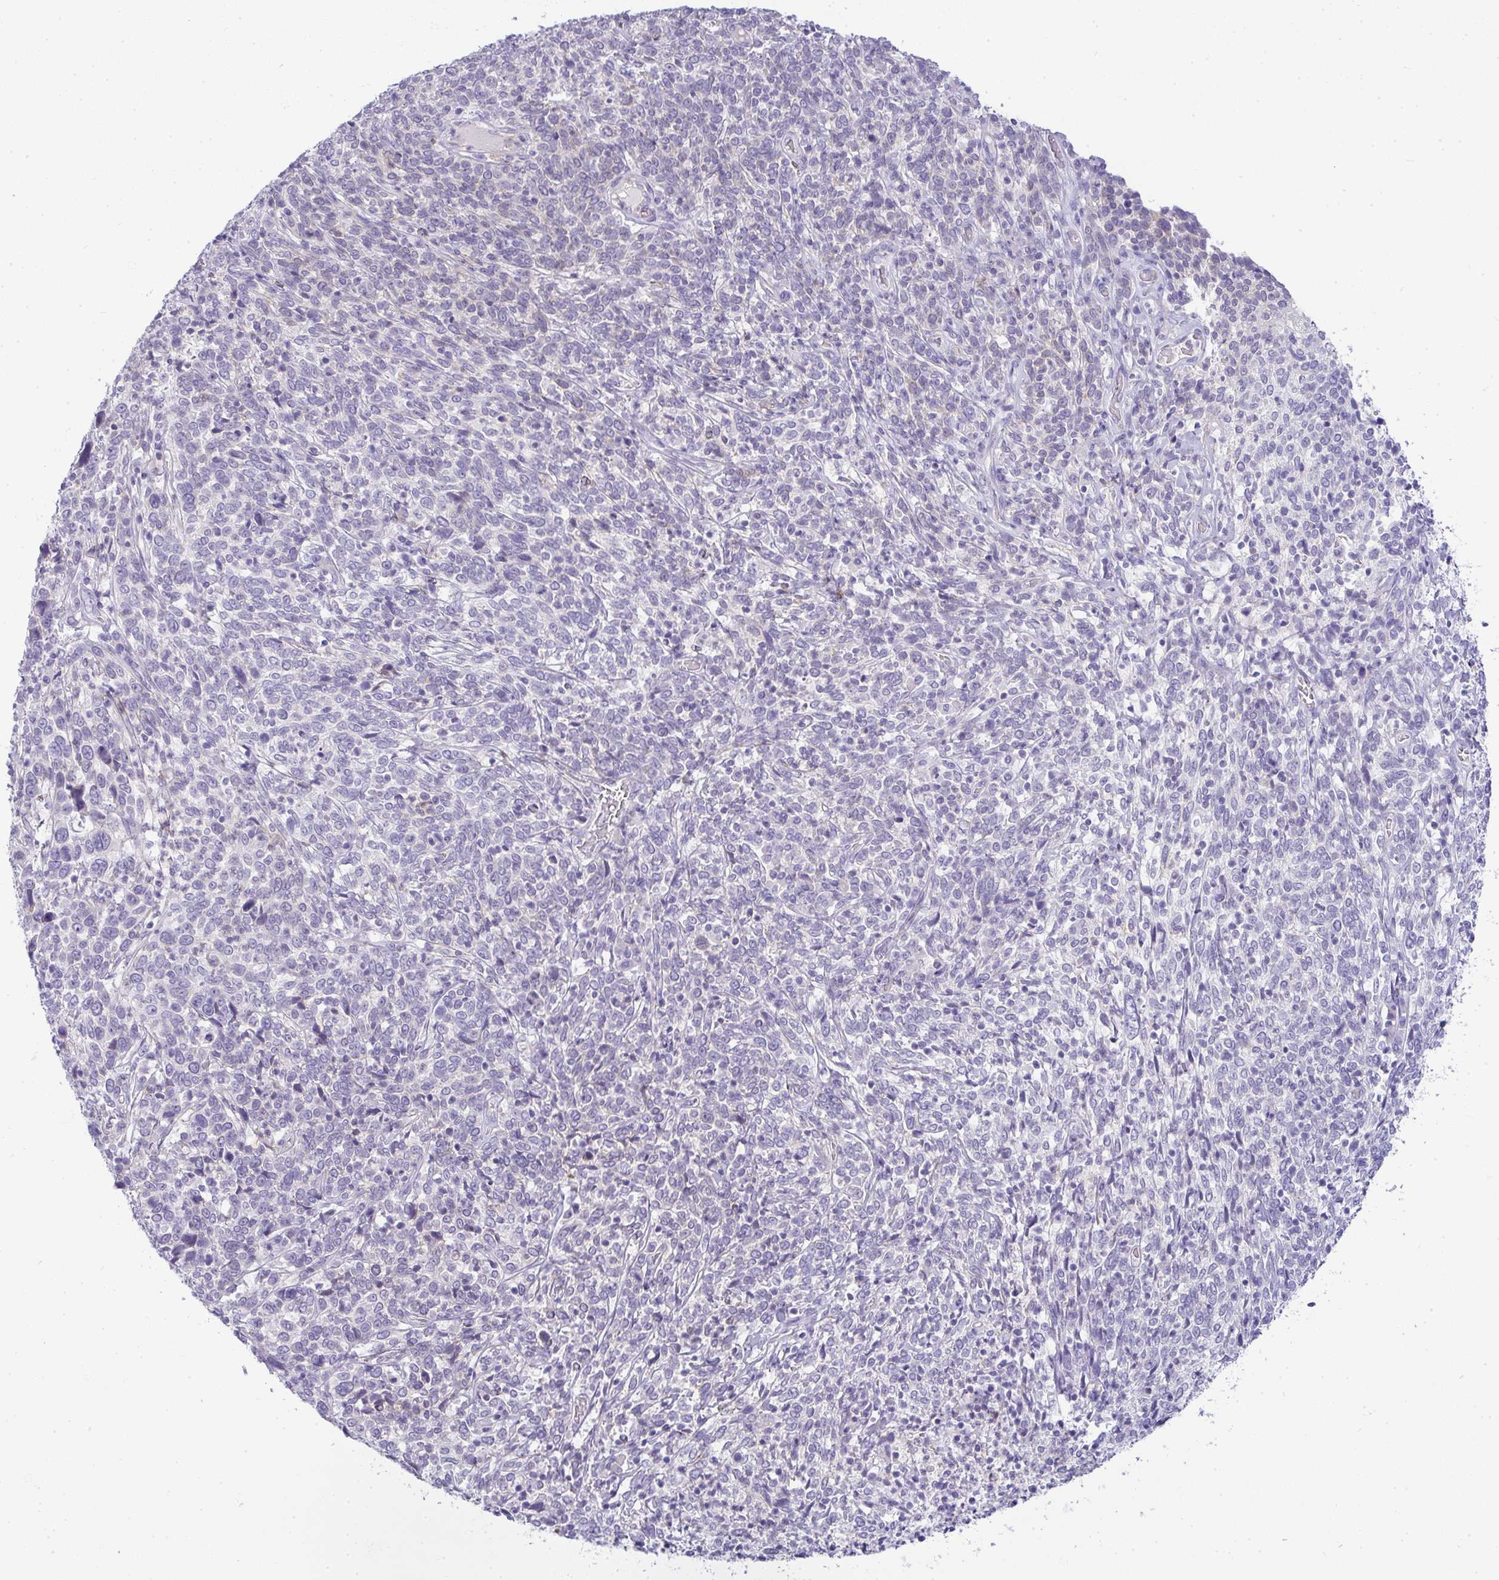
{"staining": {"intensity": "negative", "quantity": "none", "location": "none"}, "tissue": "cervical cancer", "cell_type": "Tumor cells", "image_type": "cancer", "snomed": [{"axis": "morphology", "description": "Squamous cell carcinoma, NOS"}, {"axis": "topography", "description": "Cervix"}], "caption": "The histopathology image exhibits no significant expression in tumor cells of cervical cancer (squamous cell carcinoma).", "gene": "LIPE", "patient": {"sex": "female", "age": 46}}